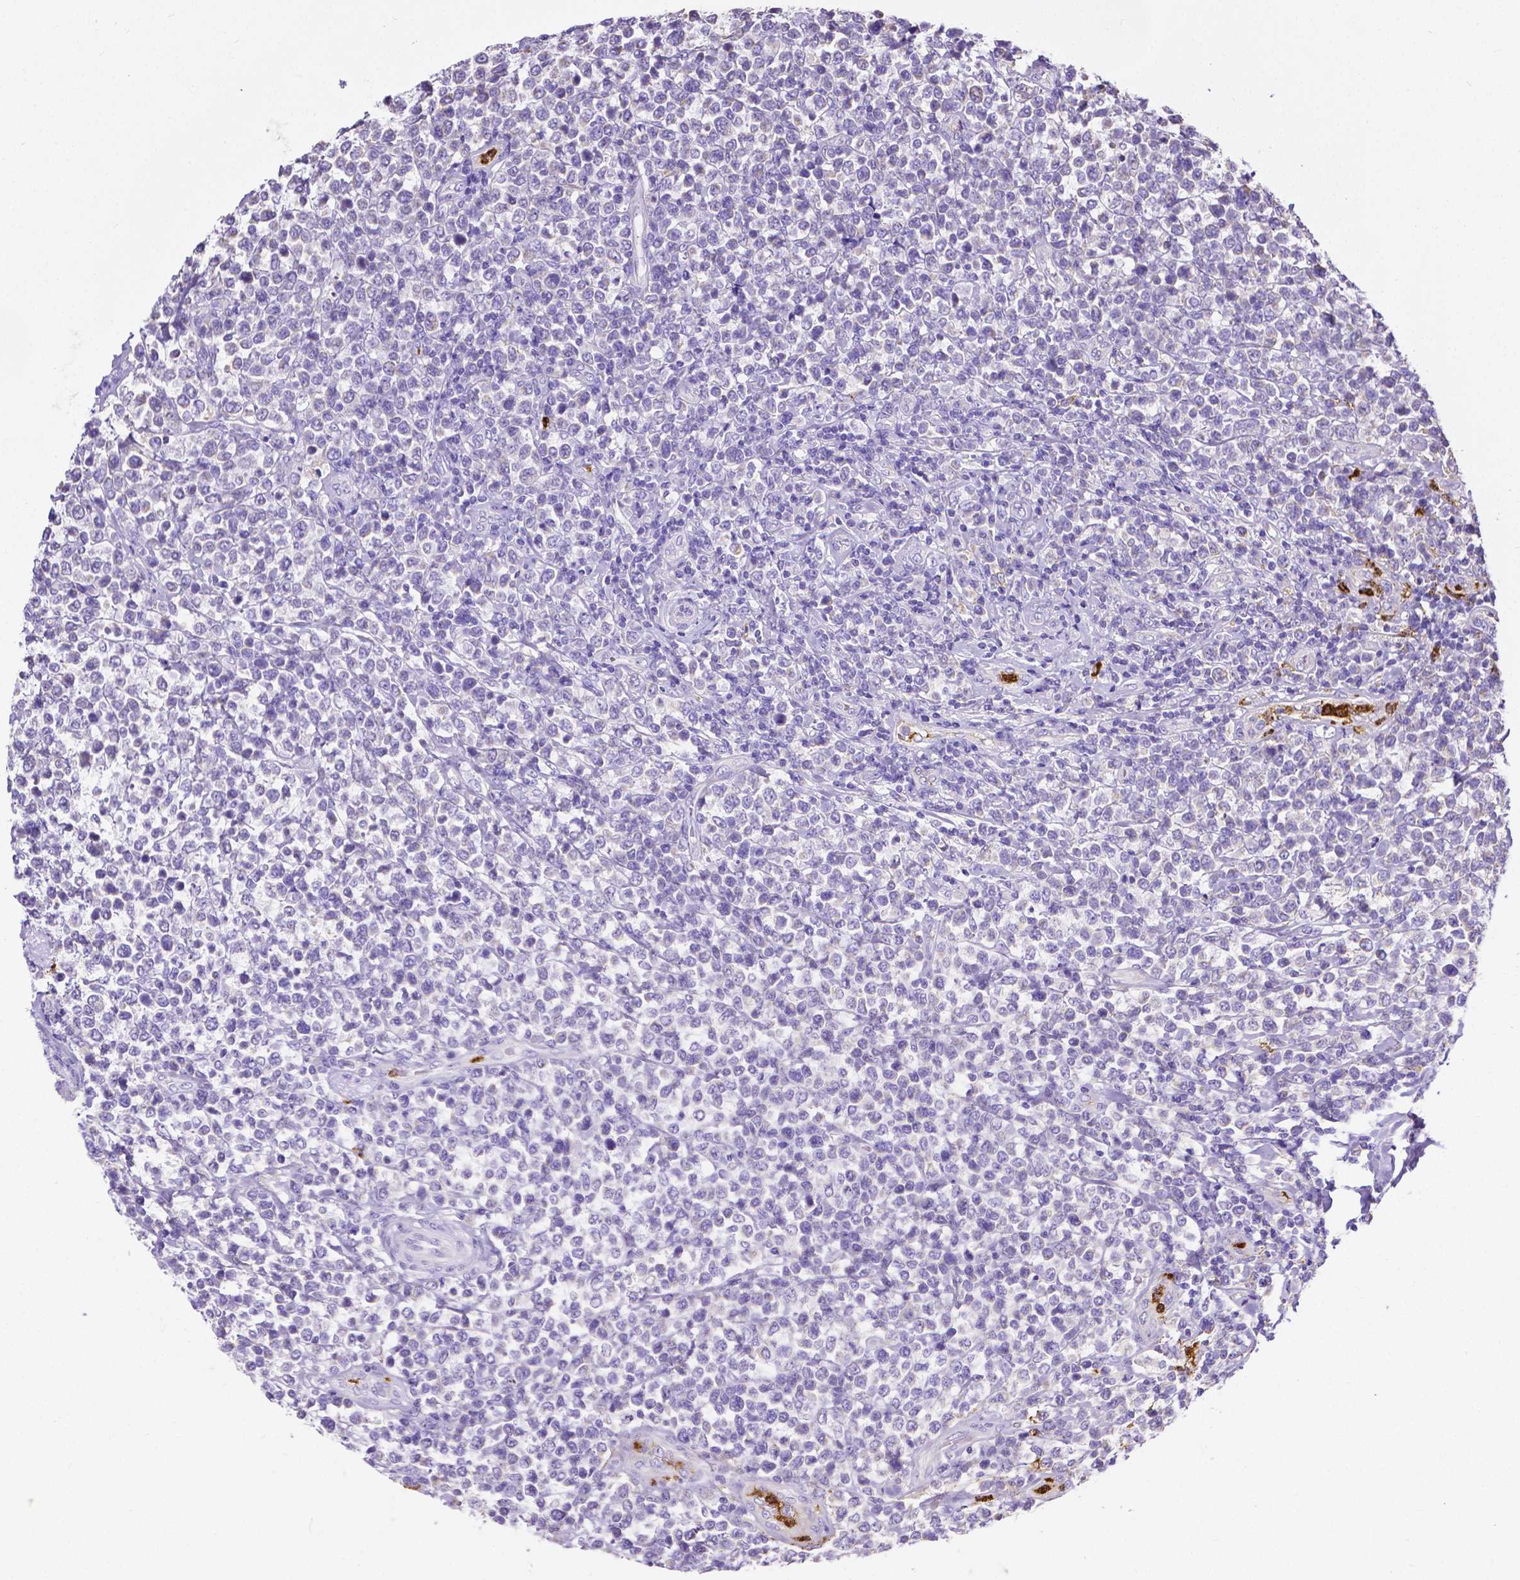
{"staining": {"intensity": "negative", "quantity": "none", "location": "none"}, "tissue": "lymphoma", "cell_type": "Tumor cells", "image_type": "cancer", "snomed": [{"axis": "morphology", "description": "Malignant lymphoma, non-Hodgkin's type, High grade"}, {"axis": "topography", "description": "Soft tissue"}], "caption": "This is an immunohistochemistry image of malignant lymphoma, non-Hodgkin's type (high-grade). There is no positivity in tumor cells.", "gene": "MMP9", "patient": {"sex": "female", "age": 56}}